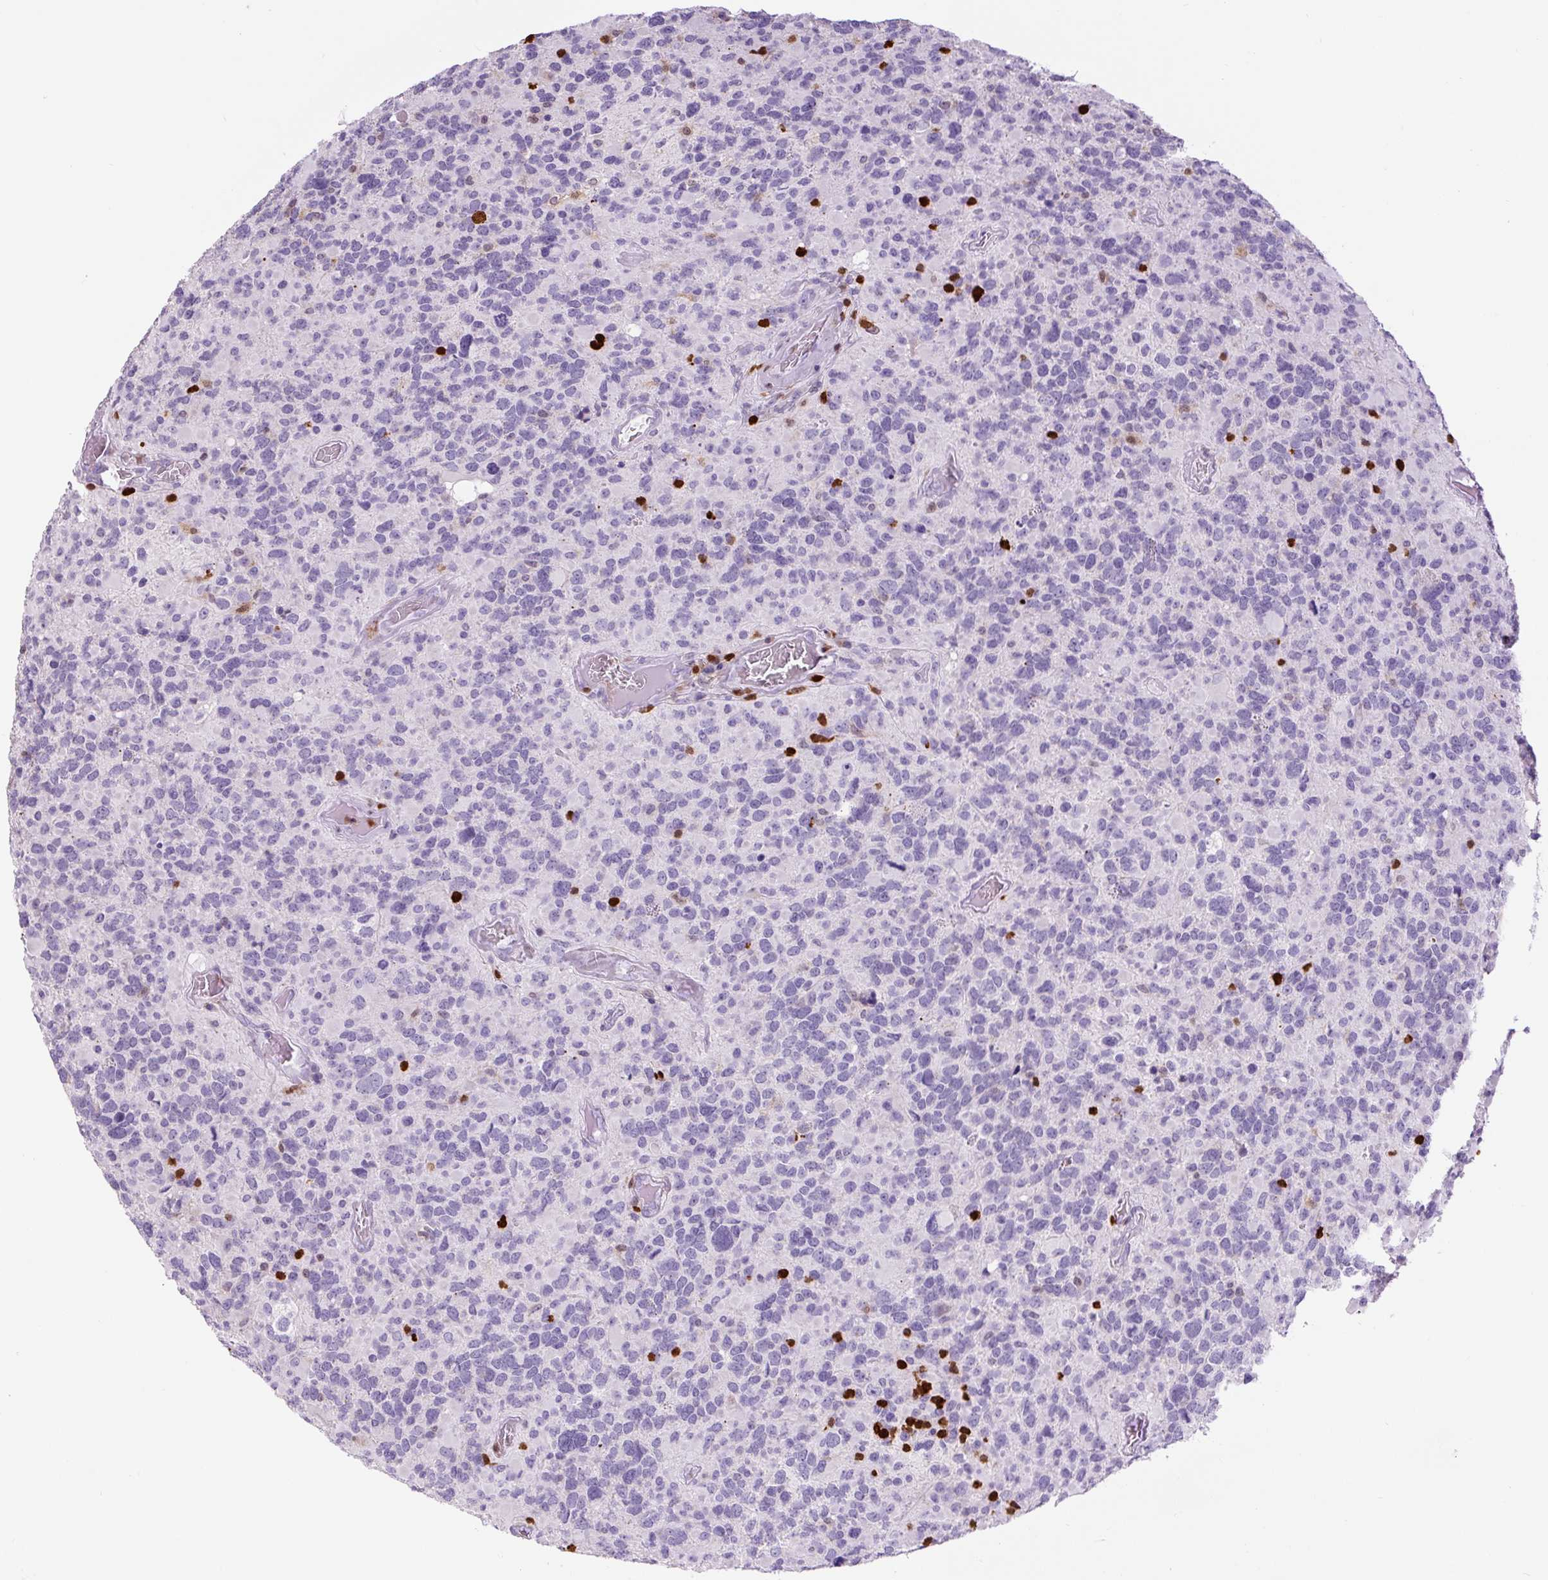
{"staining": {"intensity": "negative", "quantity": "none", "location": "none"}, "tissue": "glioma", "cell_type": "Tumor cells", "image_type": "cancer", "snomed": [{"axis": "morphology", "description": "Glioma, malignant, High grade"}, {"axis": "topography", "description": "Brain"}], "caption": "Tumor cells are negative for brown protein staining in glioma.", "gene": "S100A4", "patient": {"sex": "female", "age": 40}}